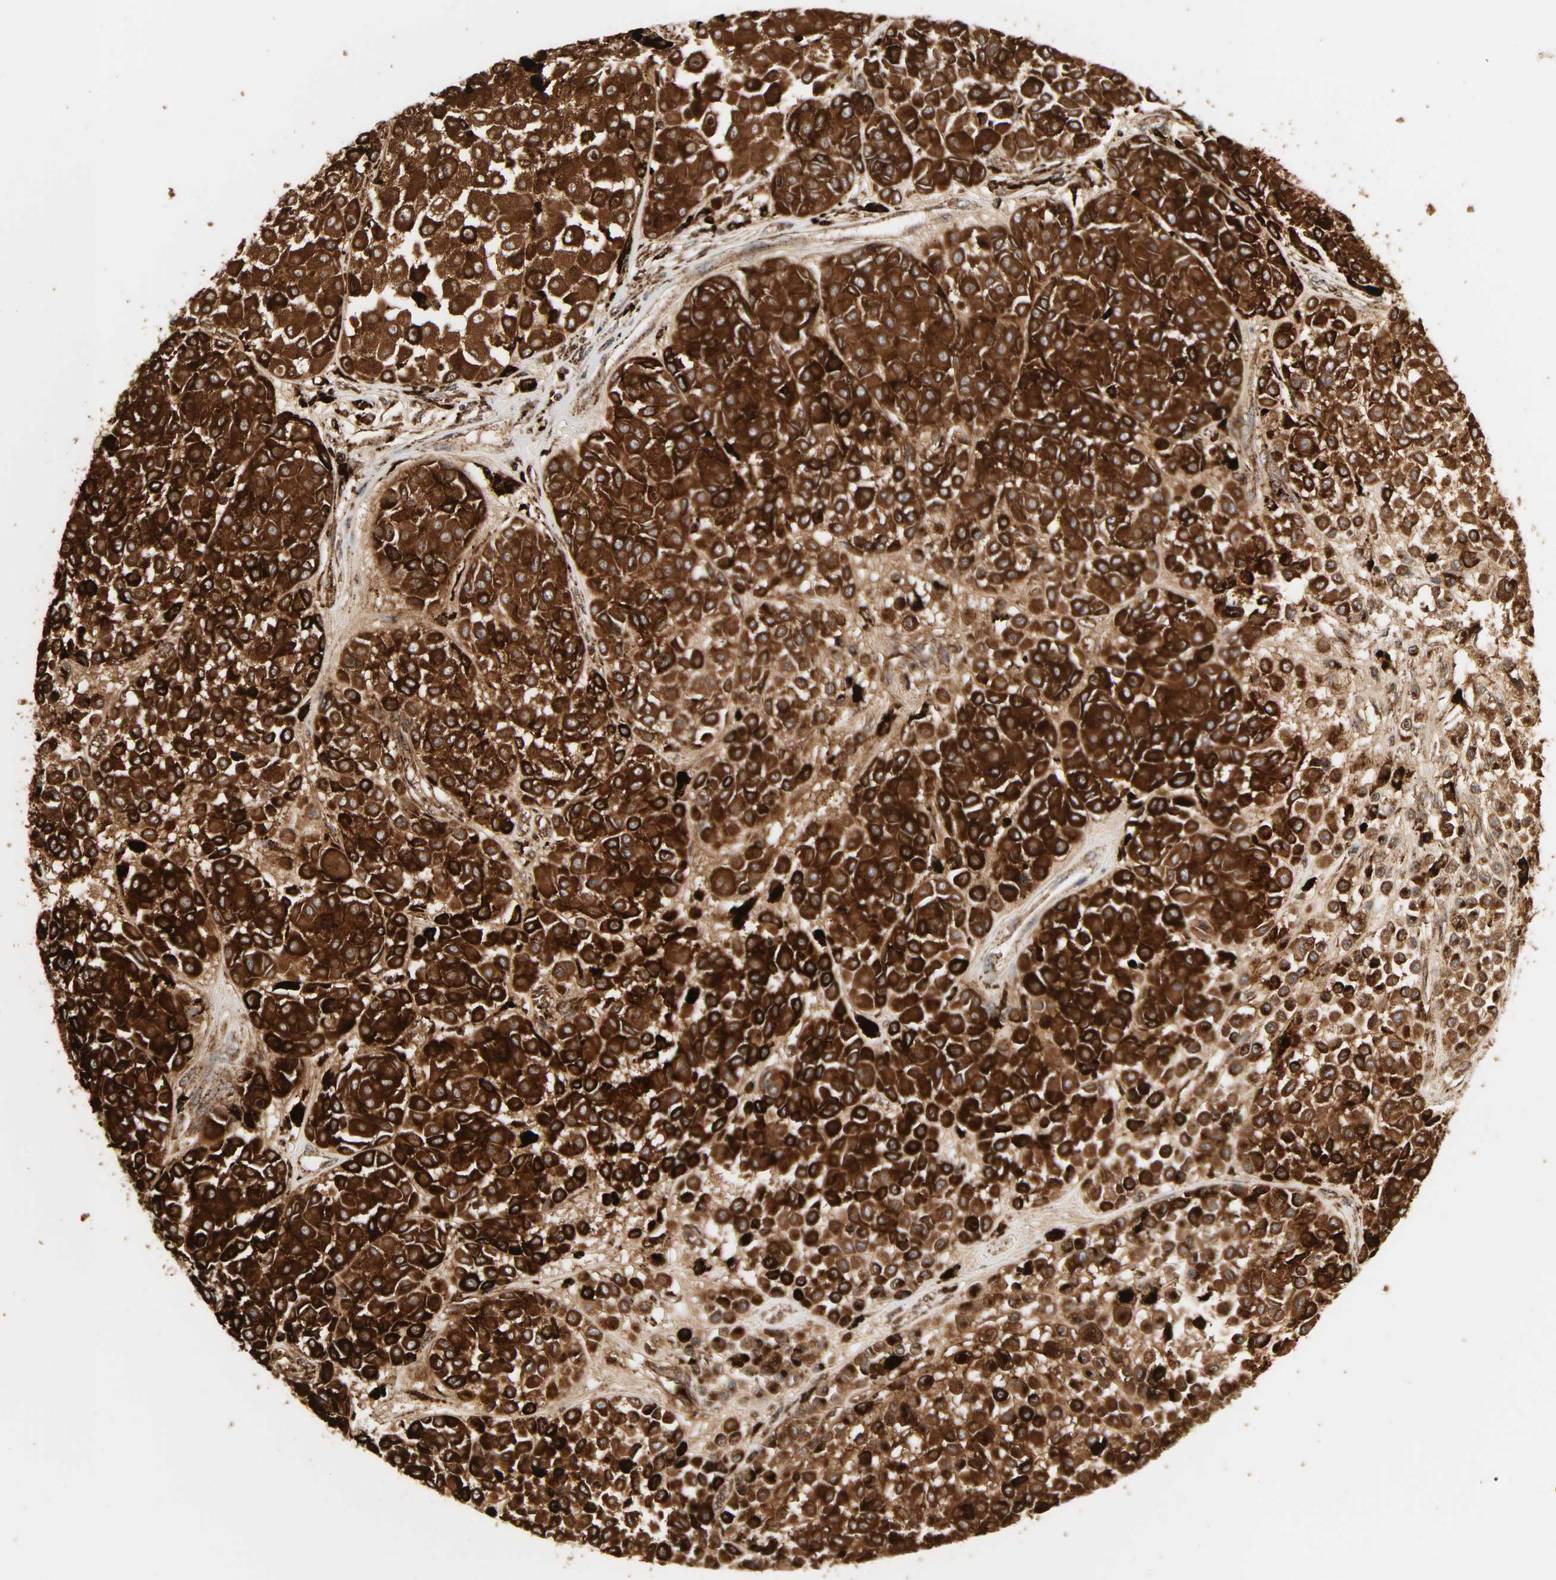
{"staining": {"intensity": "strong", "quantity": ">75%", "location": "cytoplasmic/membranous"}, "tissue": "melanoma", "cell_type": "Tumor cells", "image_type": "cancer", "snomed": [{"axis": "morphology", "description": "Malignant melanoma, Metastatic site"}, {"axis": "topography", "description": "Soft tissue"}], "caption": "Brown immunohistochemical staining in human malignant melanoma (metastatic site) reveals strong cytoplasmic/membranous positivity in approximately >75% of tumor cells. (Brightfield microscopy of DAB IHC at high magnification).", "gene": "PSAP", "patient": {"sex": "male", "age": 41}}